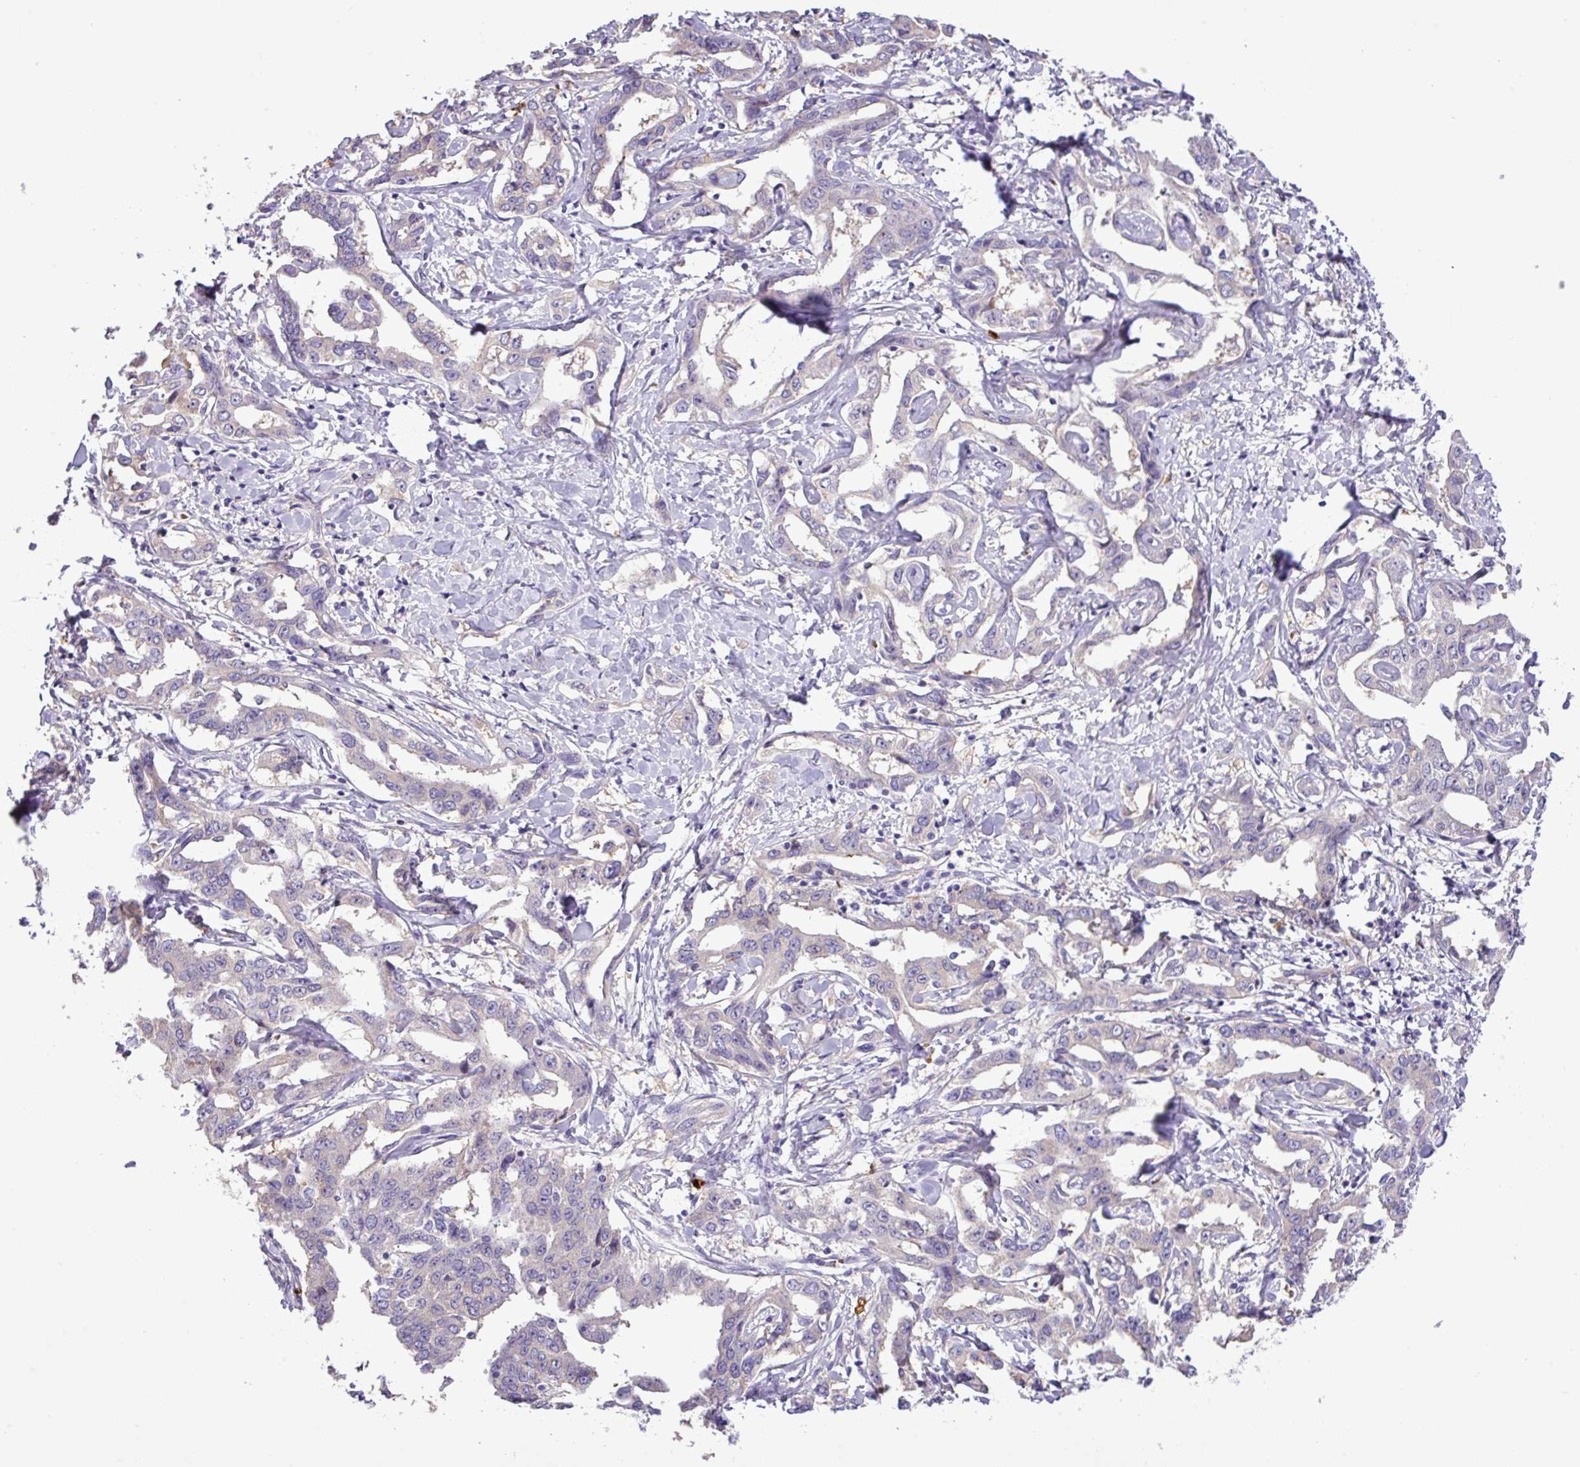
{"staining": {"intensity": "negative", "quantity": "none", "location": "none"}, "tissue": "liver cancer", "cell_type": "Tumor cells", "image_type": "cancer", "snomed": [{"axis": "morphology", "description": "Cholangiocarcinoma"}, {"axis": "topography", "description": "Liver"}], "caption": "This is a photomicrograph of immunohistochemistry staining of liver cancer (cholangiocarcinoma), which shows no expression in tumor cells.", "gene": "MGAT4B", "patient": {"sex": "male", "age": 59}}